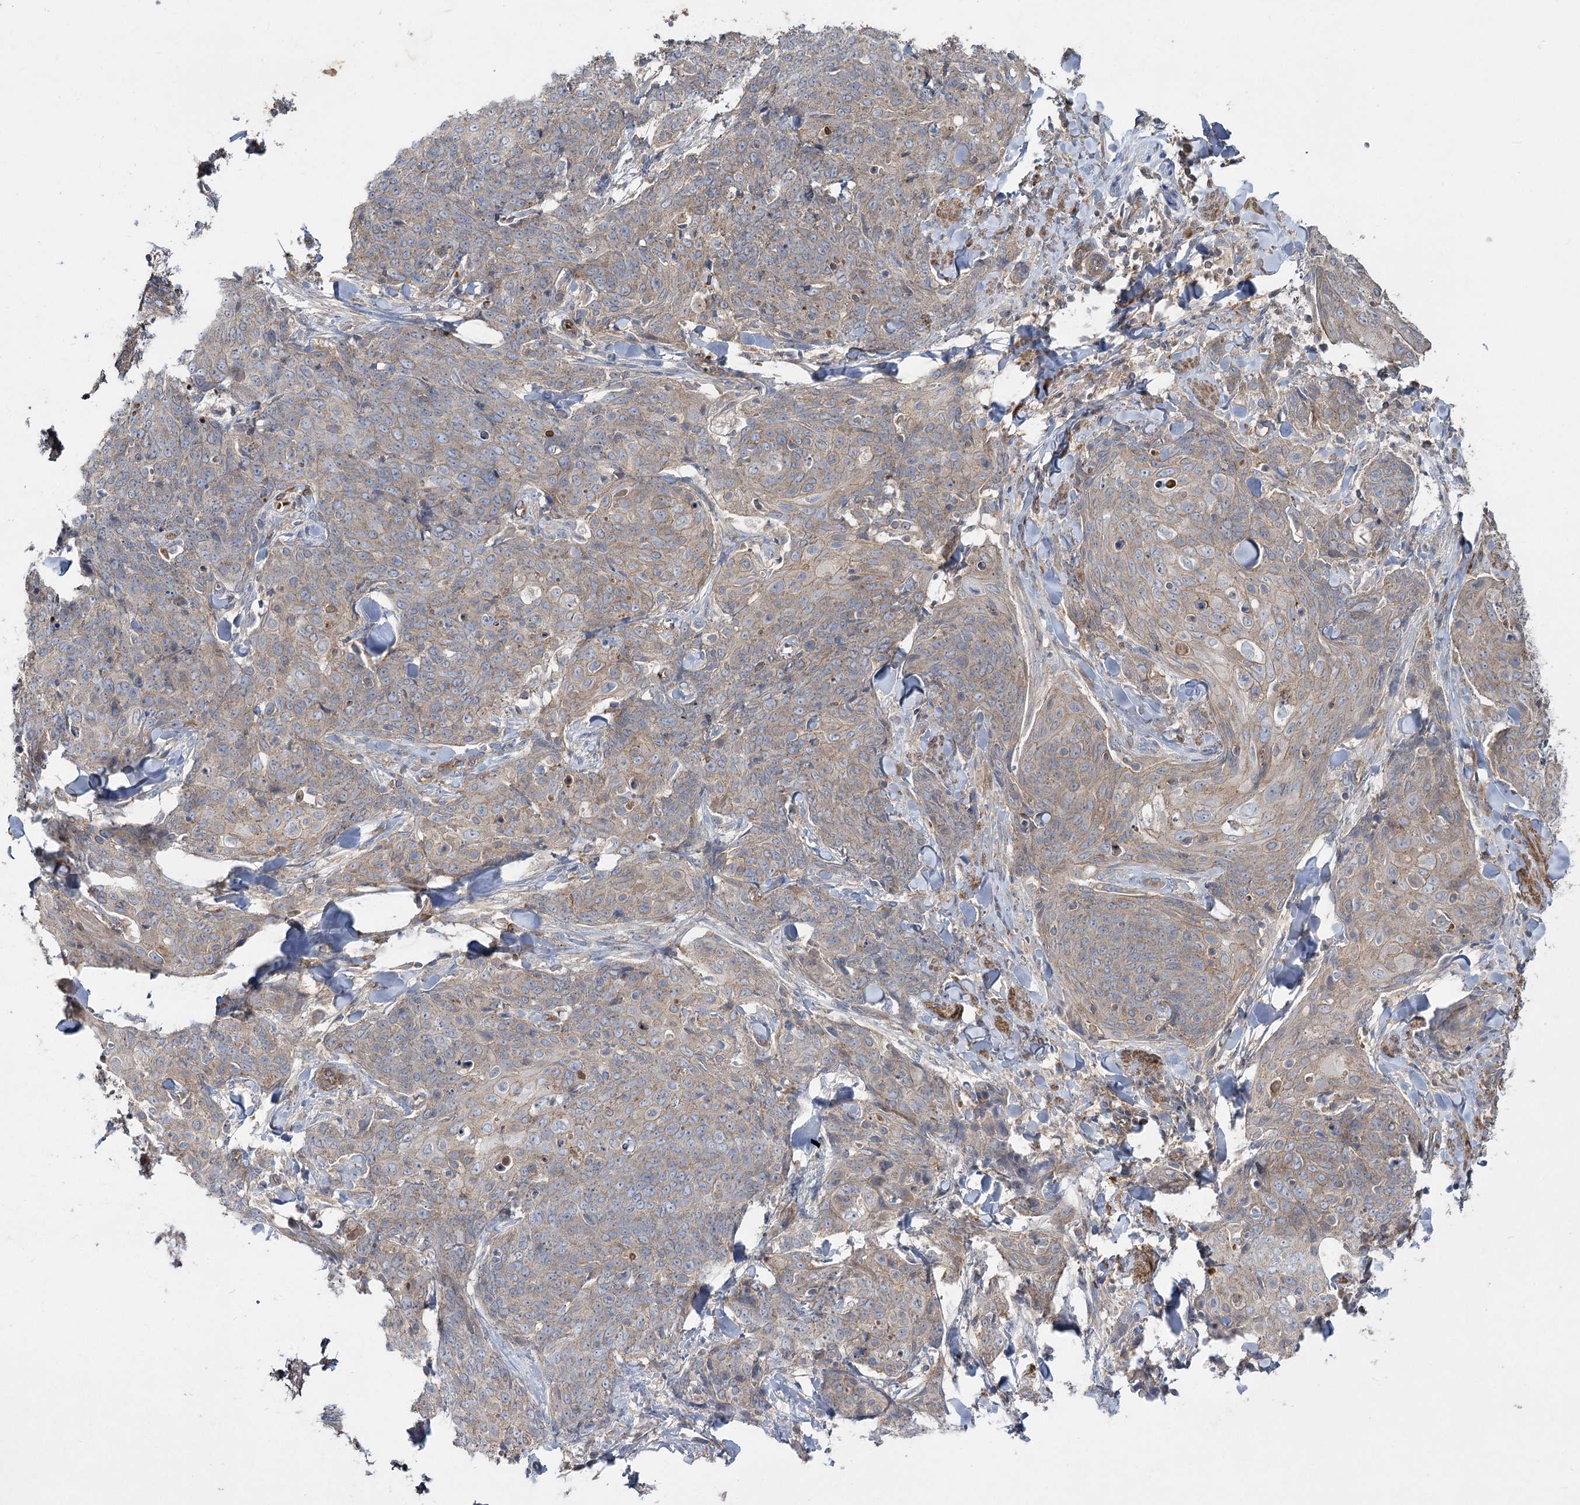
{"staining": {"intensity": "weak", "quantity": ">75%", "location": "cytoplasmic/membranous"}, "tissue": "skin cancer", "cell_type": "Tumor cells", "image_type": "cancer", "snomed": [{"axis": "morphology", "description": "Squamous cell carcinoma, NOS"}, {"axis": "topography", "description": "Skin"}, {"axis": "topography", "description": "Vulva"}], "caption": "A brown stain shows weak cytoplasmic/membranous expression of a protein in skin cancer (squamous cell carcinoma) tumor cells.", "gene": "KIAA0825", "patient": {"sex": "female", "age": 85}}